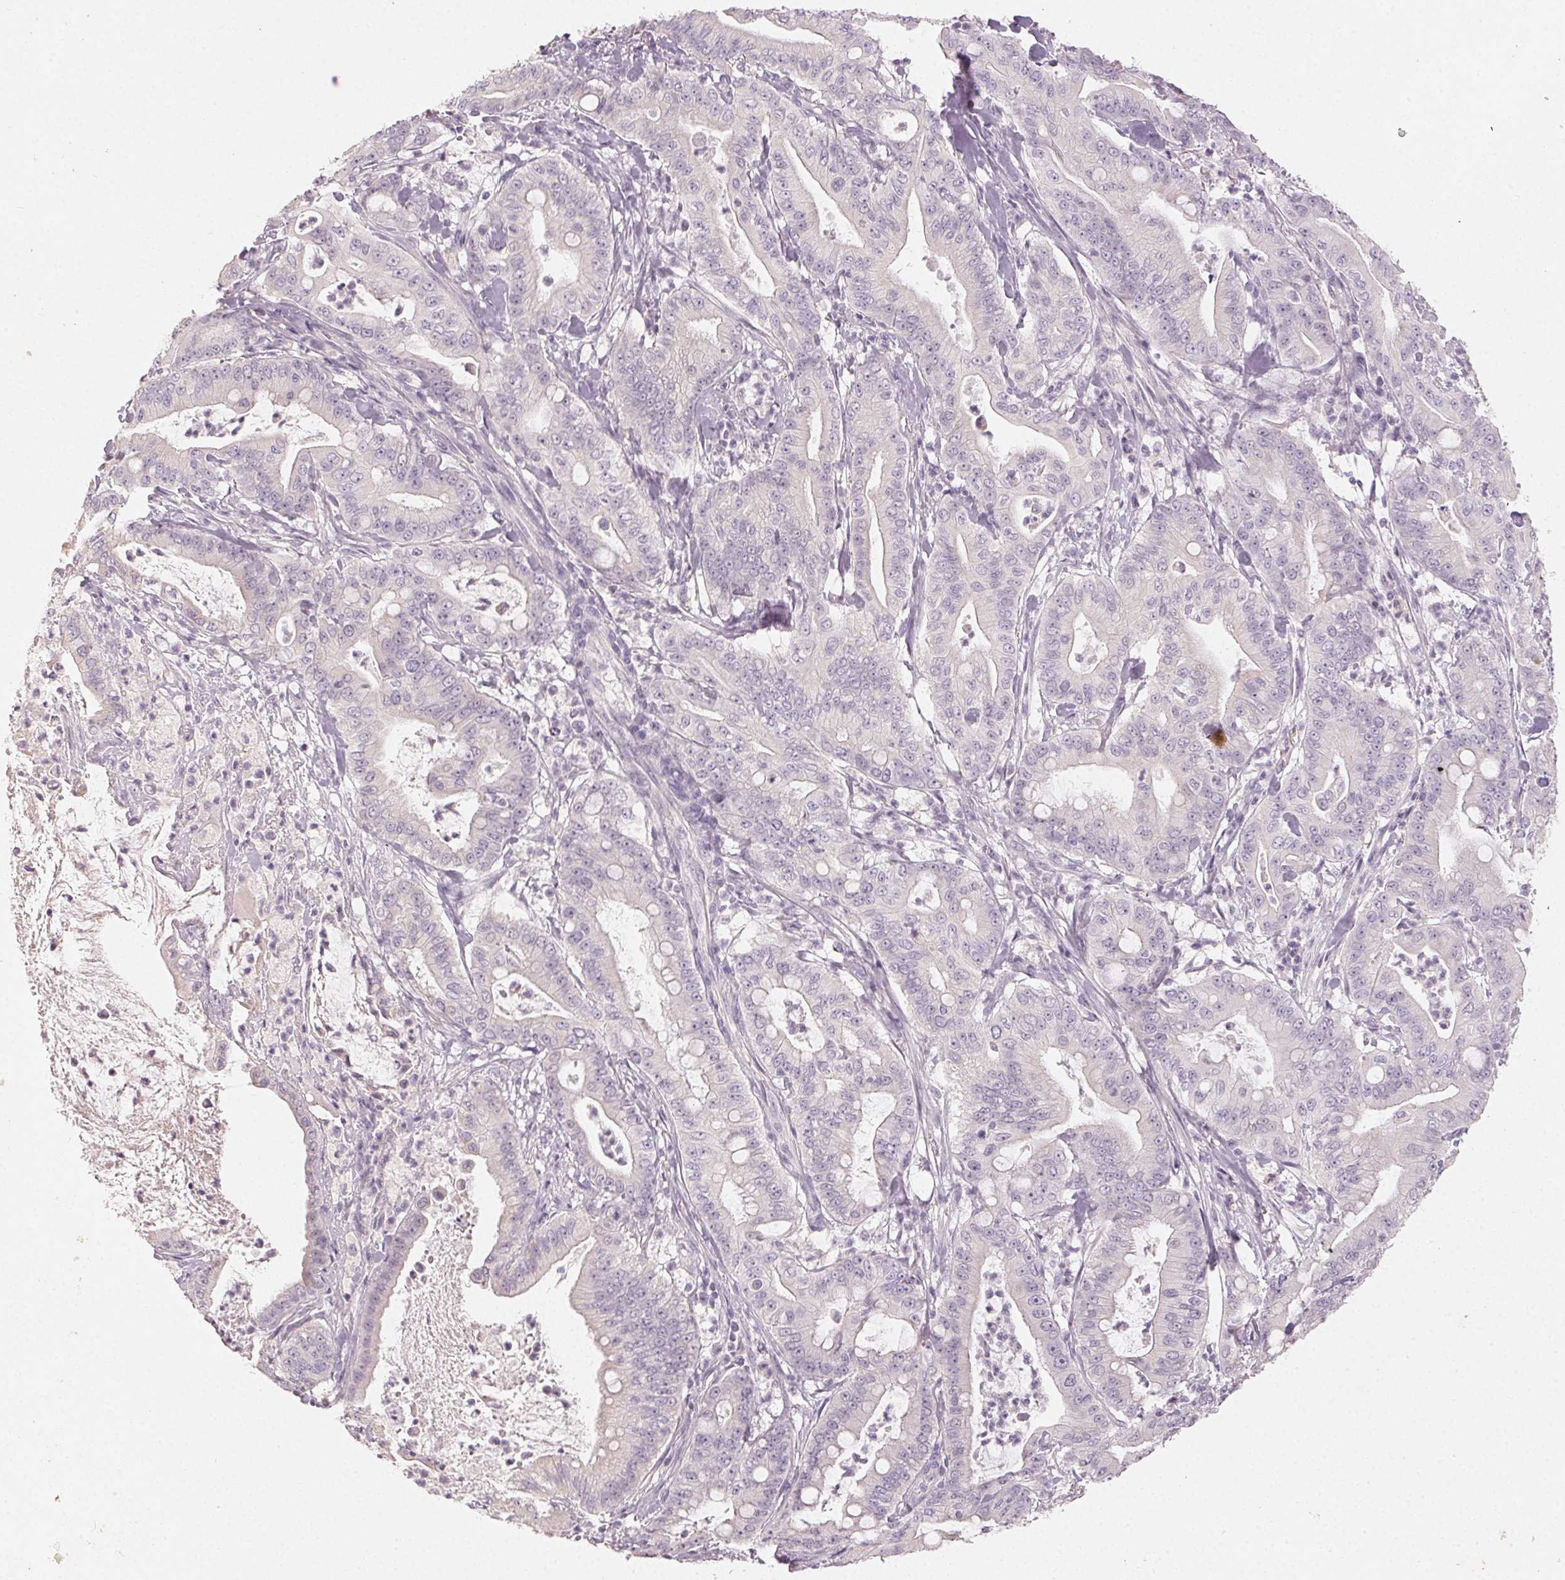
{"staining": {"intensity": "negative", "quantity": "none", "location": "none"}, "tissue": "pancreatic cancer", "cell_type": "Tumor cells", "image_type": "cancer", "snomed": [{"axis": "morphology", "description": "Adenocarcinoma, NOS"}, {"axis": "topography", "description": "Pancreas"}], "caption": "Protein analysis of pancreatic adenocarcinoma displays no significant expression in tumor cells.", "gene": "LVRN", "patient": {"sex": "male", "age": 71}}